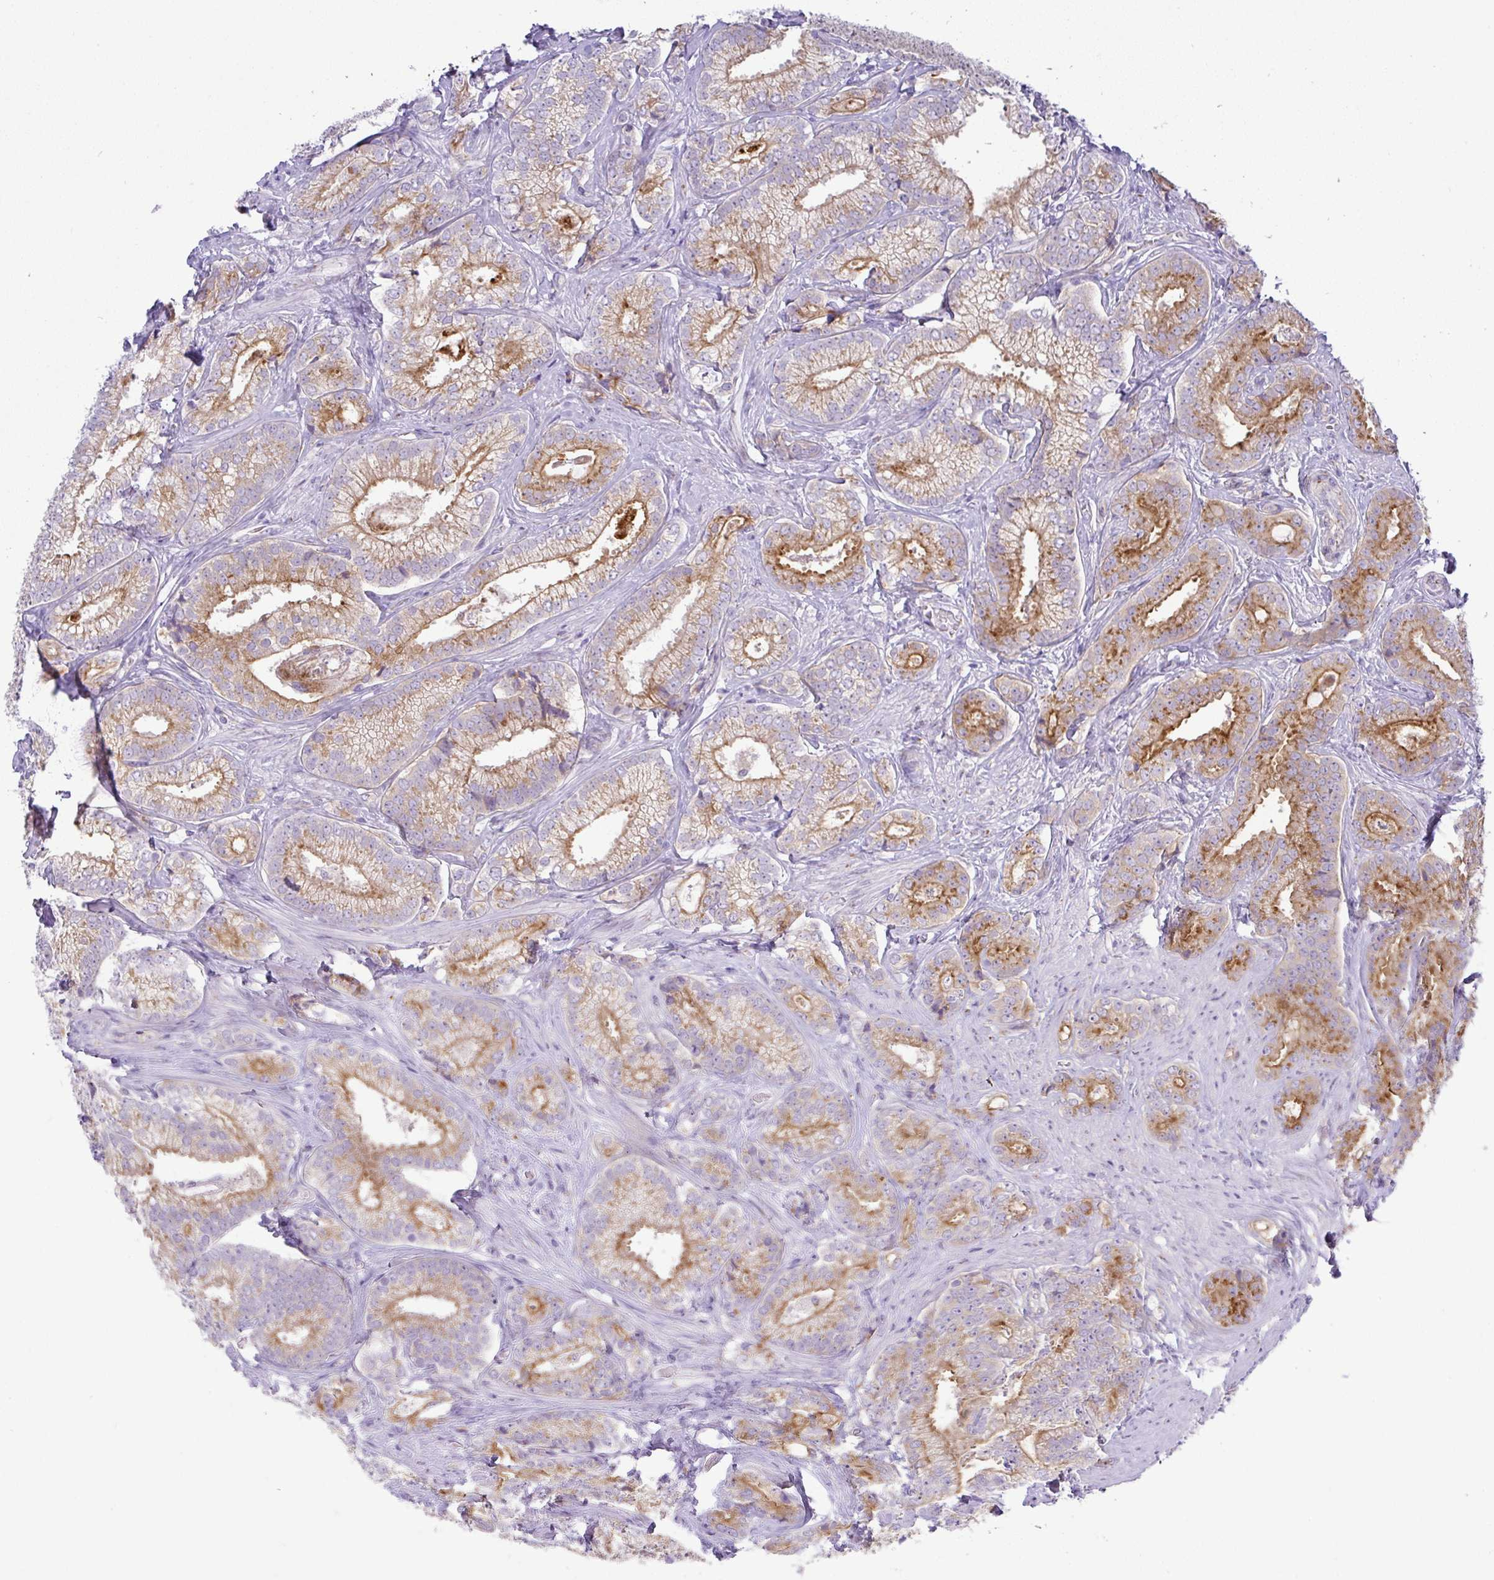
{"staining": {"intensity": "strong", "quantity": "25%-75%", "location": "cytoplasmic/membranous"}, "tissue": "prostate cancer", "cell_type": "Tumor cells", "image_type": "cancer", "snomed": [{"axis": "morphology", "description": "Adenocarcinoma, Low grade"}, {"axis": "topography", "description": "Prostate"}], "caption": "Protein positivity by immunohistochemistry shows strong cytoplasmic/membranous expression in about 25%-75% of tumor cells in prostate cancer (low-grade adenocarcinoma).", "gene": "FAM177A1", "patient": {"sex": "male", "age": 63}}